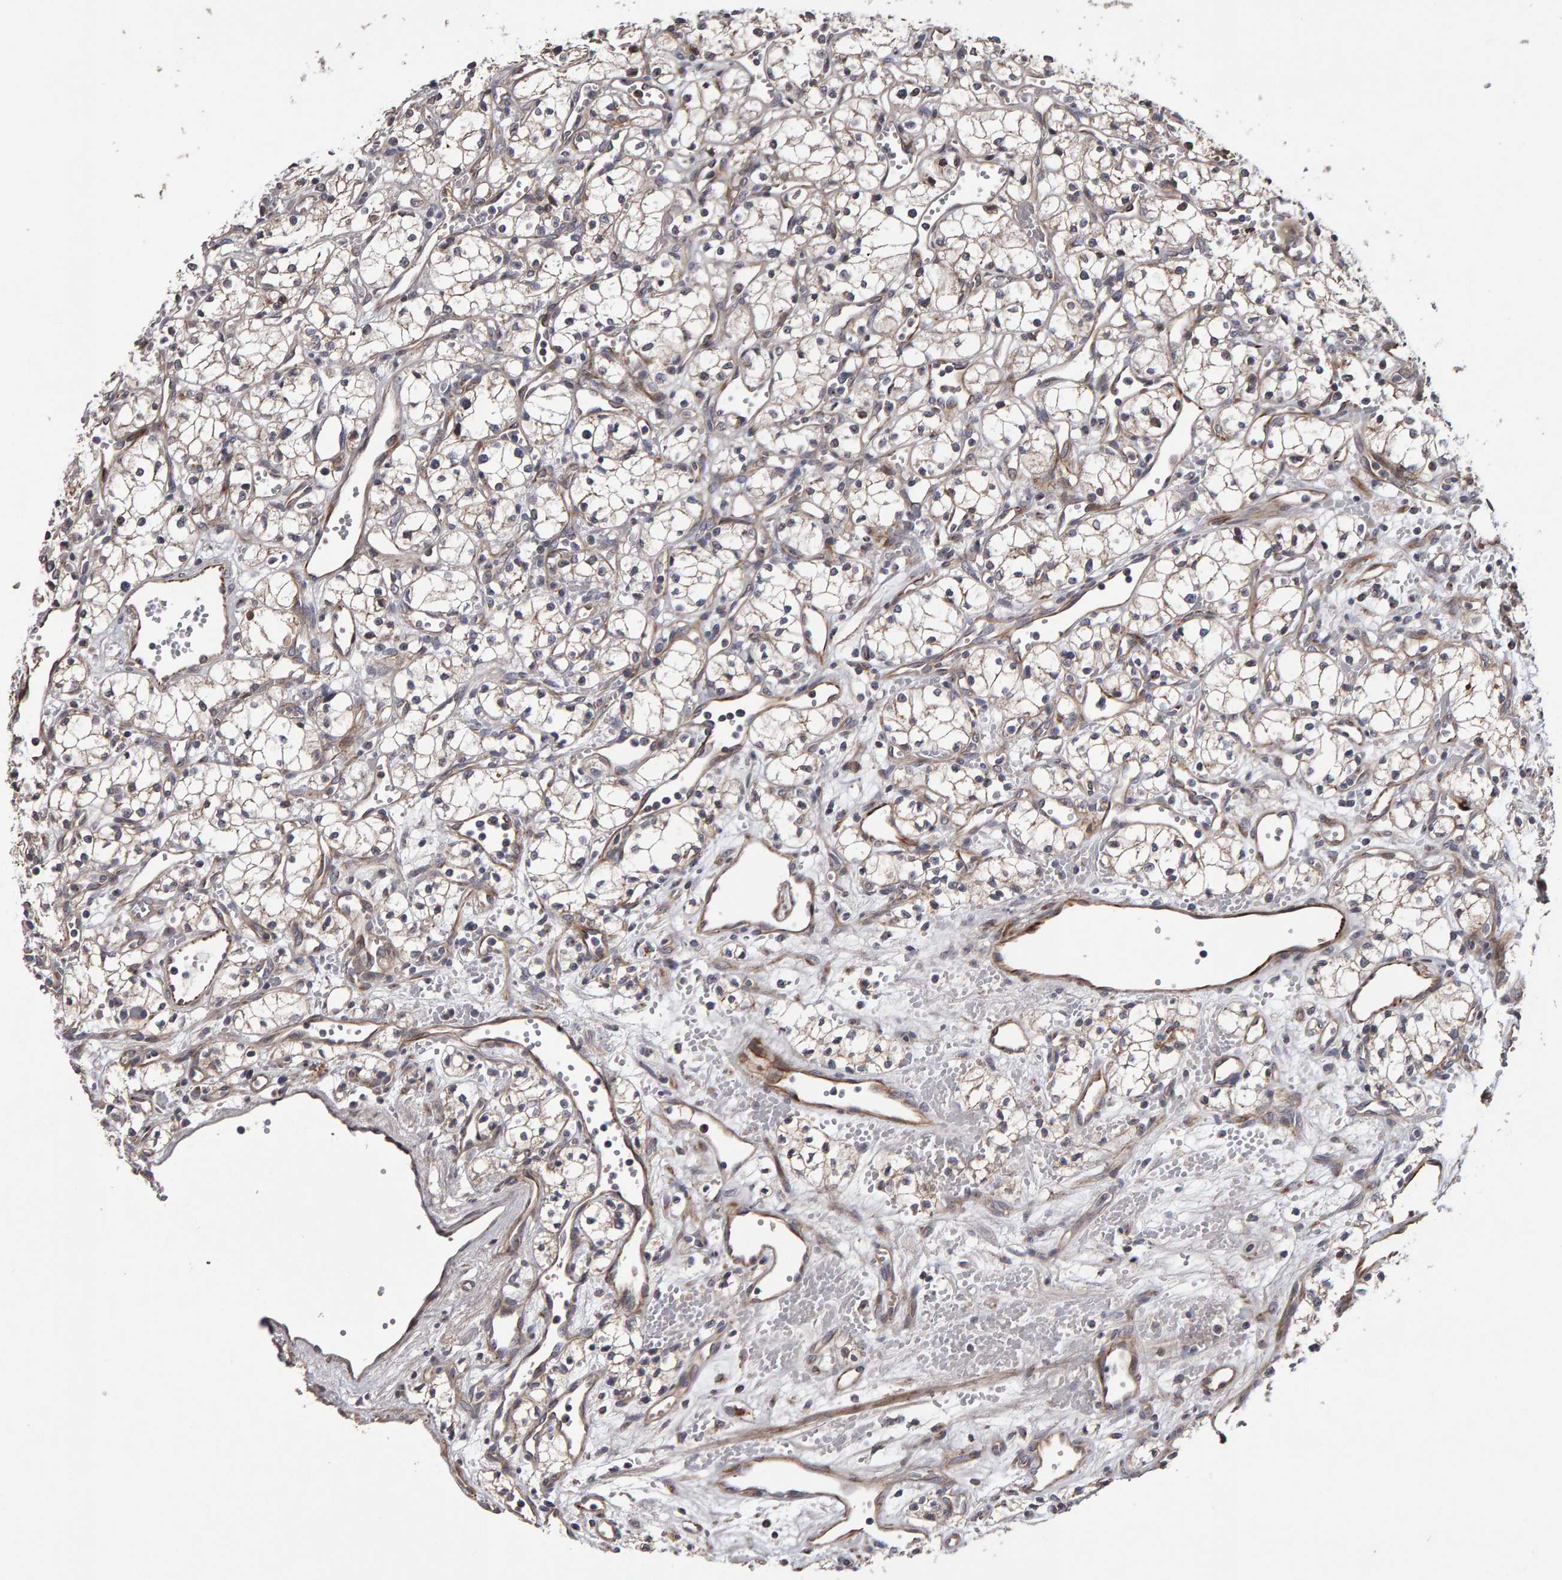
{"staining": {"intensity": "weak", "quantity": ">75%", "location": "cytoplasmic/membranous"}, "tissue": "renal cancer", "cell_type": "Tumor cells", "image_type": "cancer", "snomed": [{"axis": "morphology", "description": "Adenocarcinoma, NOS"}, {"axis": "topography", "description": "Kidney"}], "caption": "Immunohistochemistry (IHC) image of human renal adenocarcinoma stained for a protein (brown), which displays low levels of weak cytoplasmic/membranous positivity in about >75% of tumor cells.", "gene": "CANT1", "patient": {"sex": "male", "age": 59}}